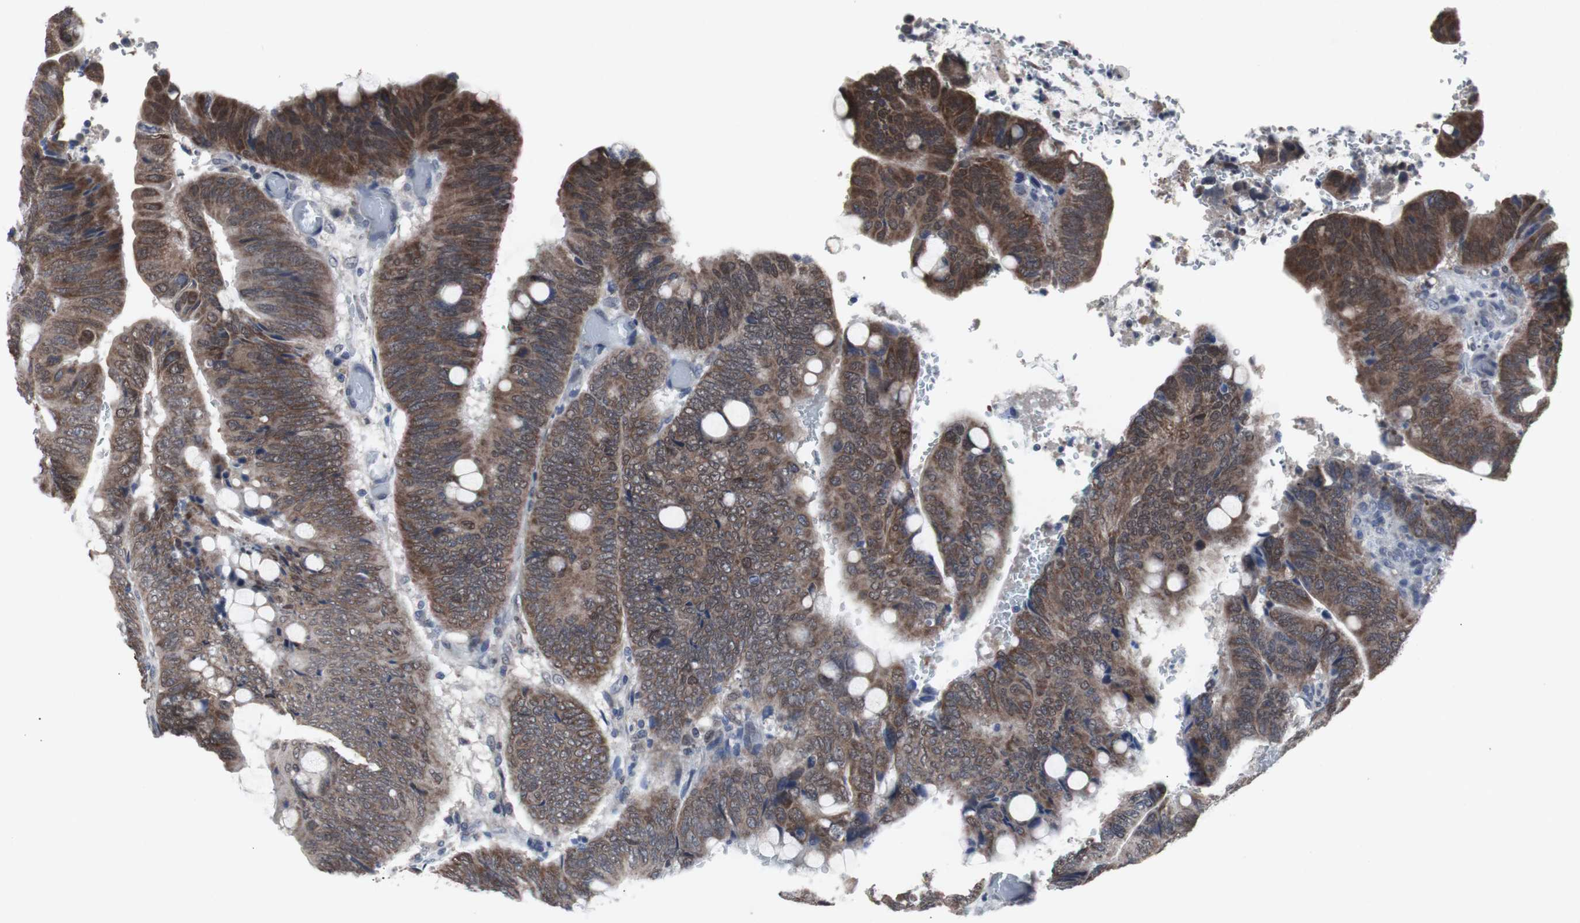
{"staining": {"intensity": "moderate", "quantity": ">75%", "location": "cytoplasmic/membranous"}, "tissue": "colorectal cancer", "cell_type": "Tumor cells", "image_type": "cancer", "snomed": [{"axis": "morphology", "description": "Normal tissue, NOS"}, {"axis": "morphology", "description": "Adenocarcinoma, NOS"}, {"axis": "topography", "description": "Rectum"}, {"axis": "topography", "description": "Peripheral nerve tissue"}], "caption": "Protein staining by IHC reveals moderate cytoplasmic/membranous expression in approximately >75% of tumor cells in colorectal cancer (adenocarcinoma). Using DAB (brown) and hematoxylin (blue) stains, captured at high magnification using brightfield microscopy.", "gene": "RBM47", "patient": {"sex": "male", "age": 92}}